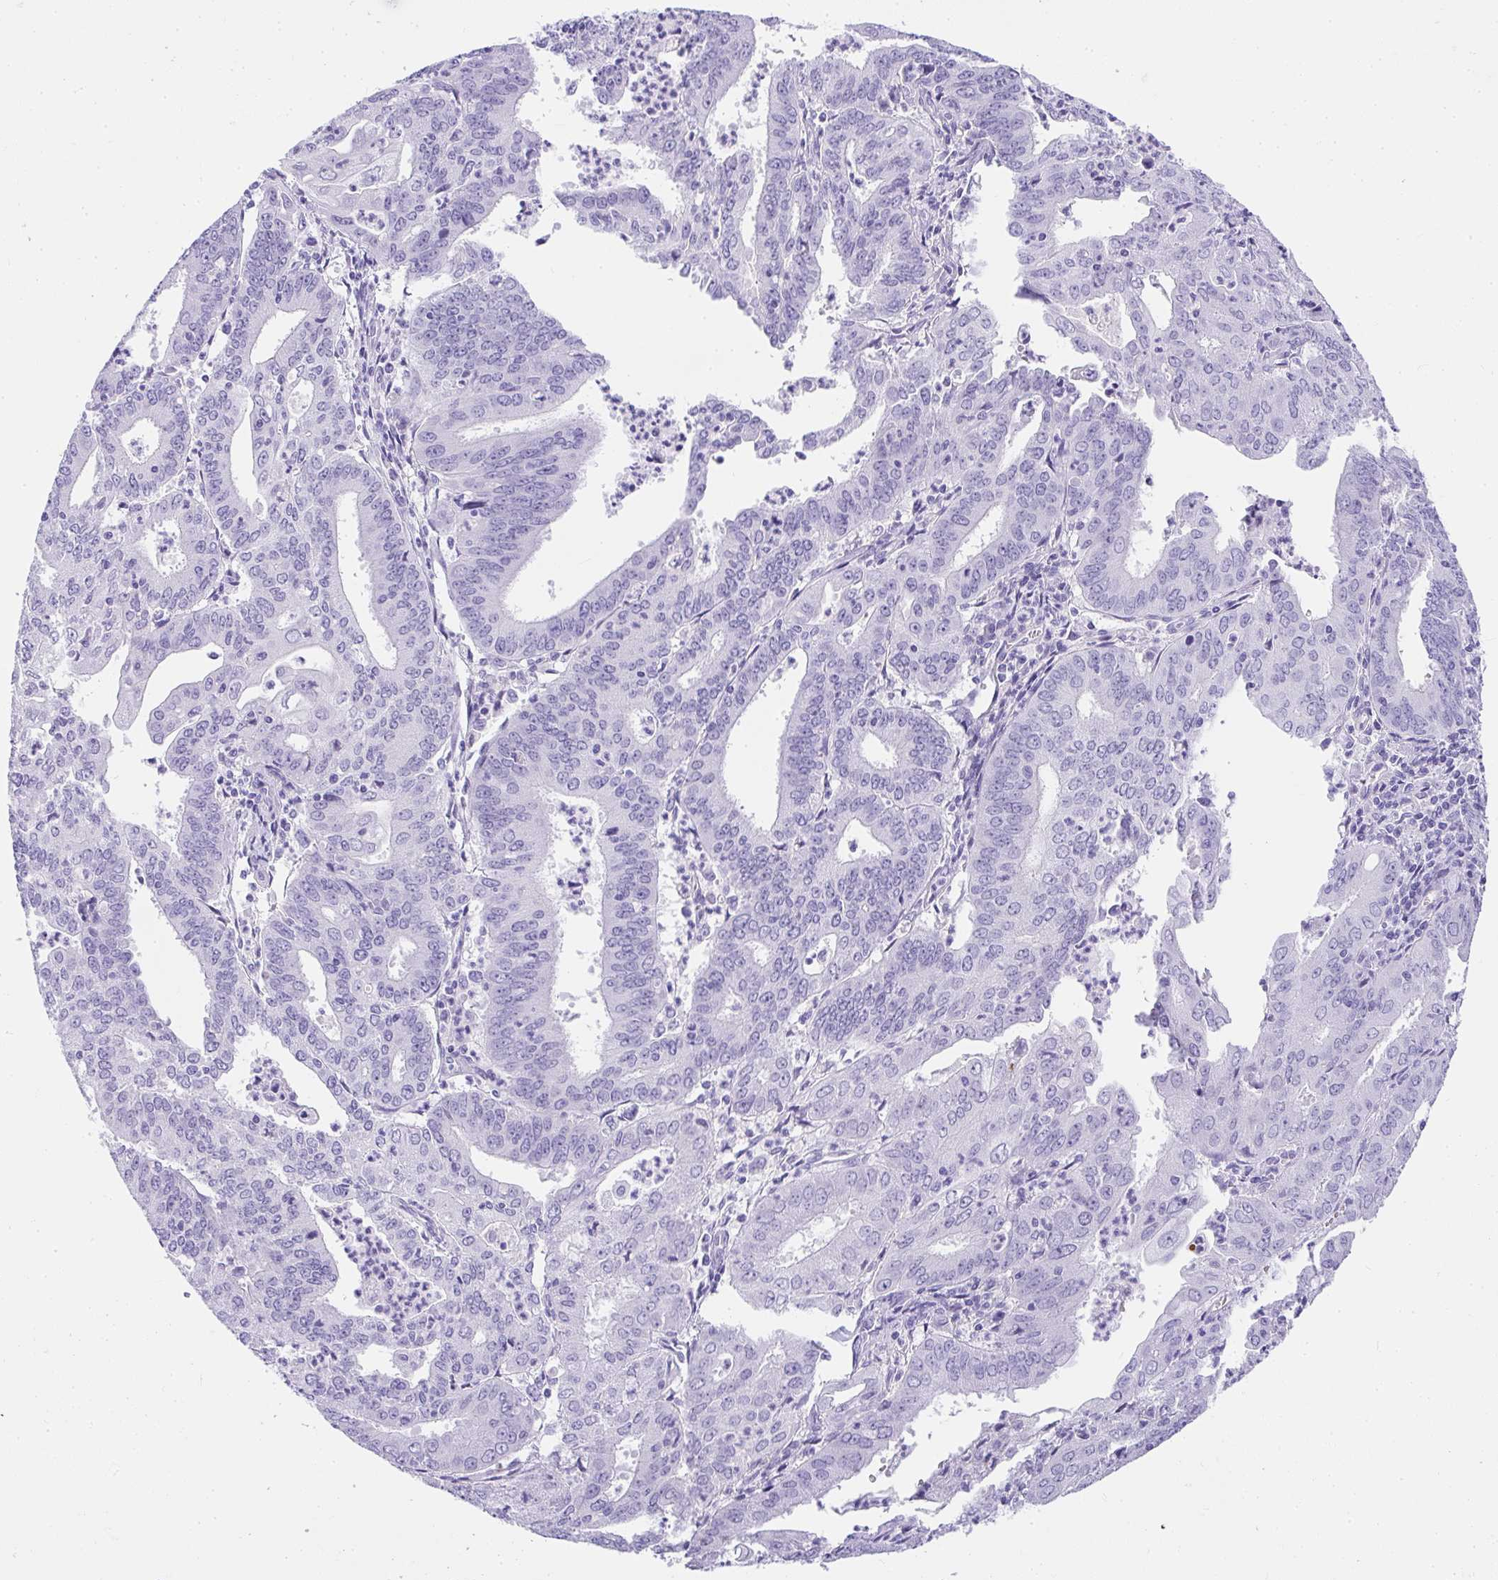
{"staining": {"intensity": "negative", "quantity": "none", "location": "none"}, "tissue": "cervical cancer", "cell_type": "Tumor cells", "image_type": "cancer", "snomed": [{"axis": "morphology", "description": "Adenocarcinoma, NOS"}, {"axis": "topography", "description": "Cervix"}], "caption": "Human cervical adenocarcinoma stained for a protein using IHC displays no staining in tumor cells.", "gene": "AVIL", "patient": {"sex": "female", "age": 56}}